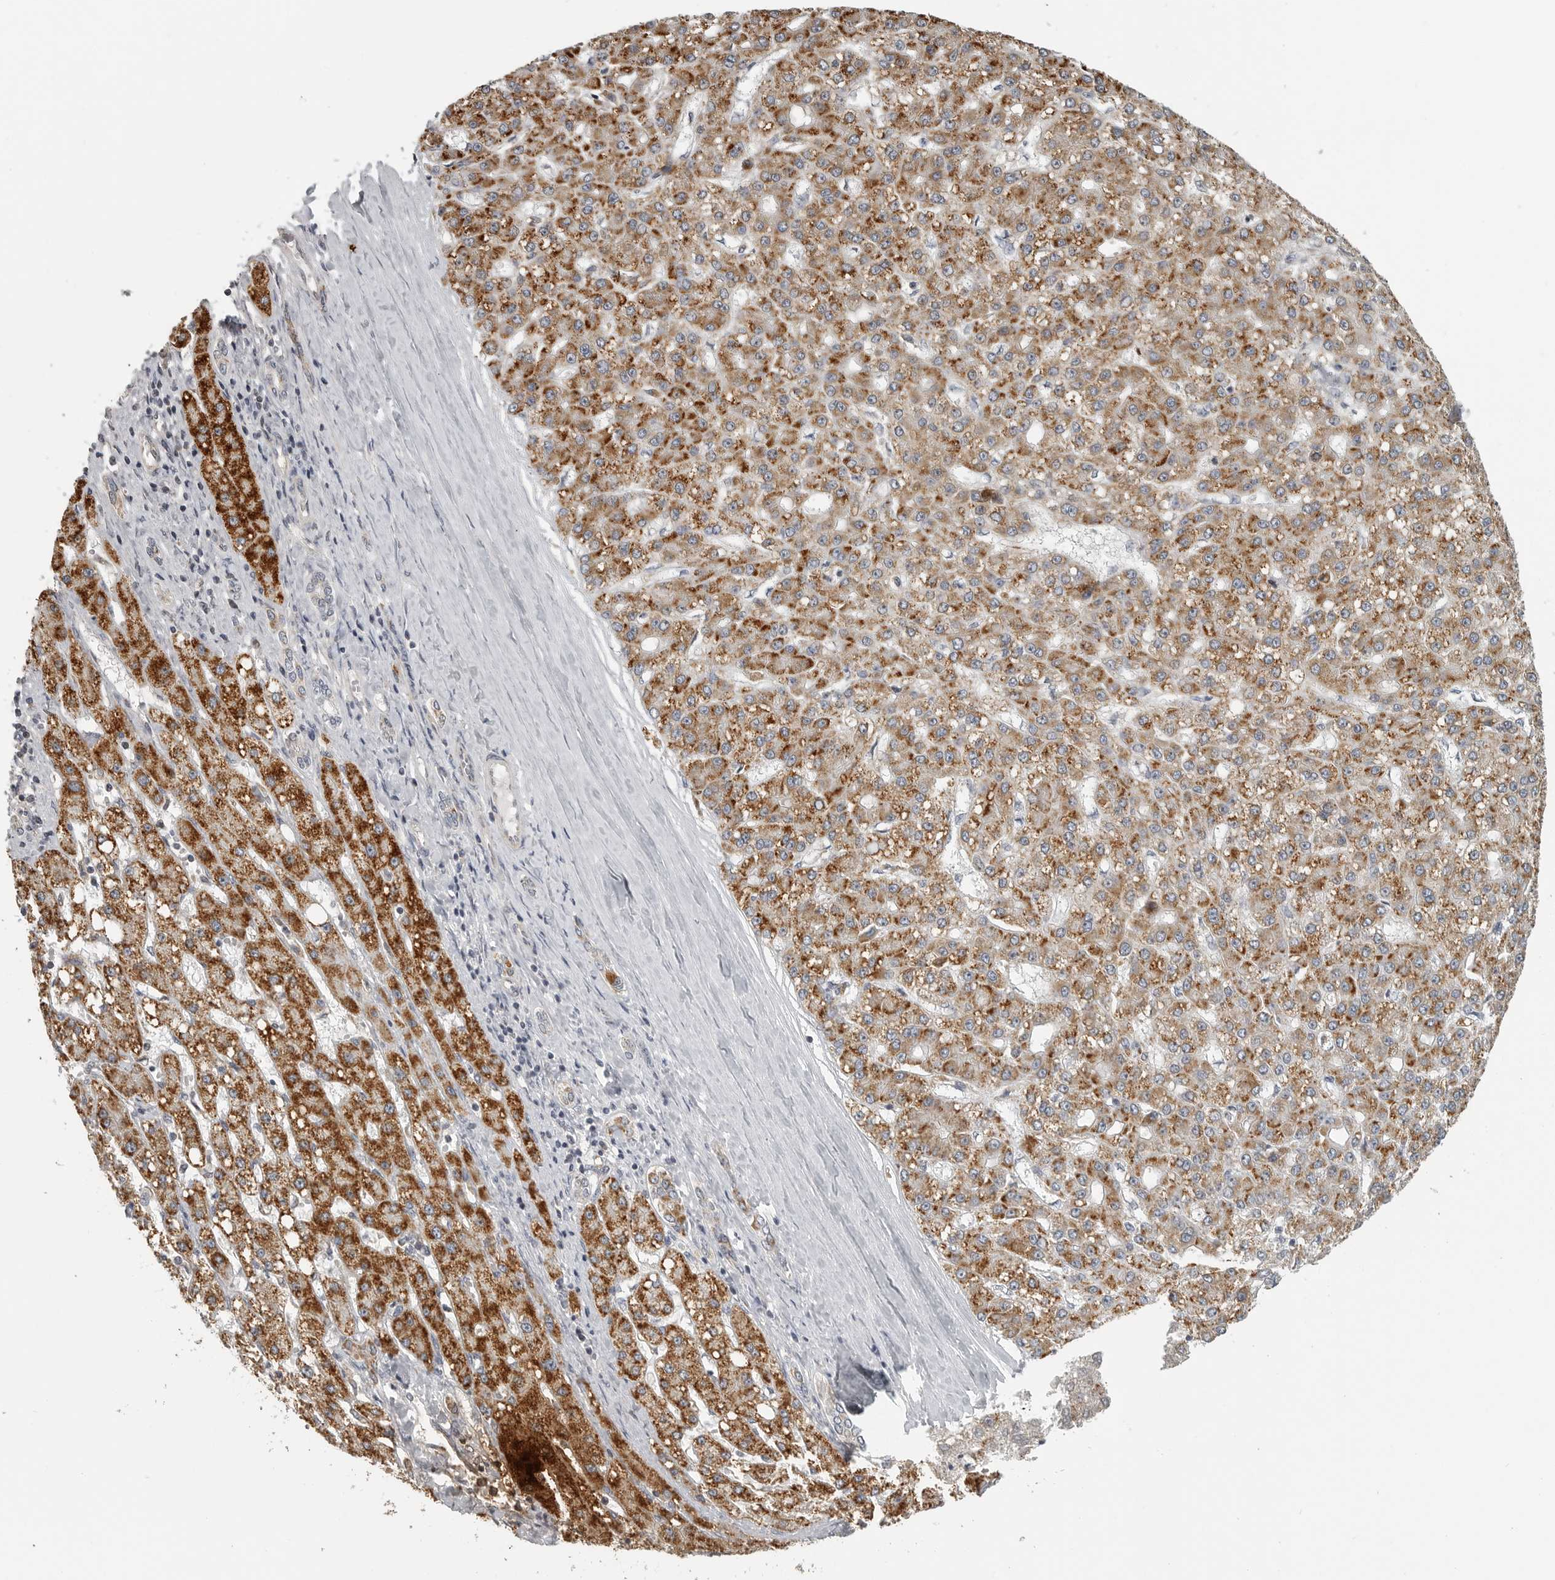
{"staining": {"intensity": "strong", "quantity": ">75%", "location": "cytoplasmic/membranous"}, "tissue": "liver cancer", "cell_type": "Tumor cells", "image_type": "cancer", "snomed": [{"axis": "morphology", "description": "Carcinoma, Hepatocellular, NOS"}, {"axis": "topography", "description": "Liver"}], "caption": "Tumor cells show high levels of strong cytoplasmic/membranous staining in approximately >75% of cells in liver cancer.", "gene": "RXFP3", "patient": {"sex": "male", "age": 67}}